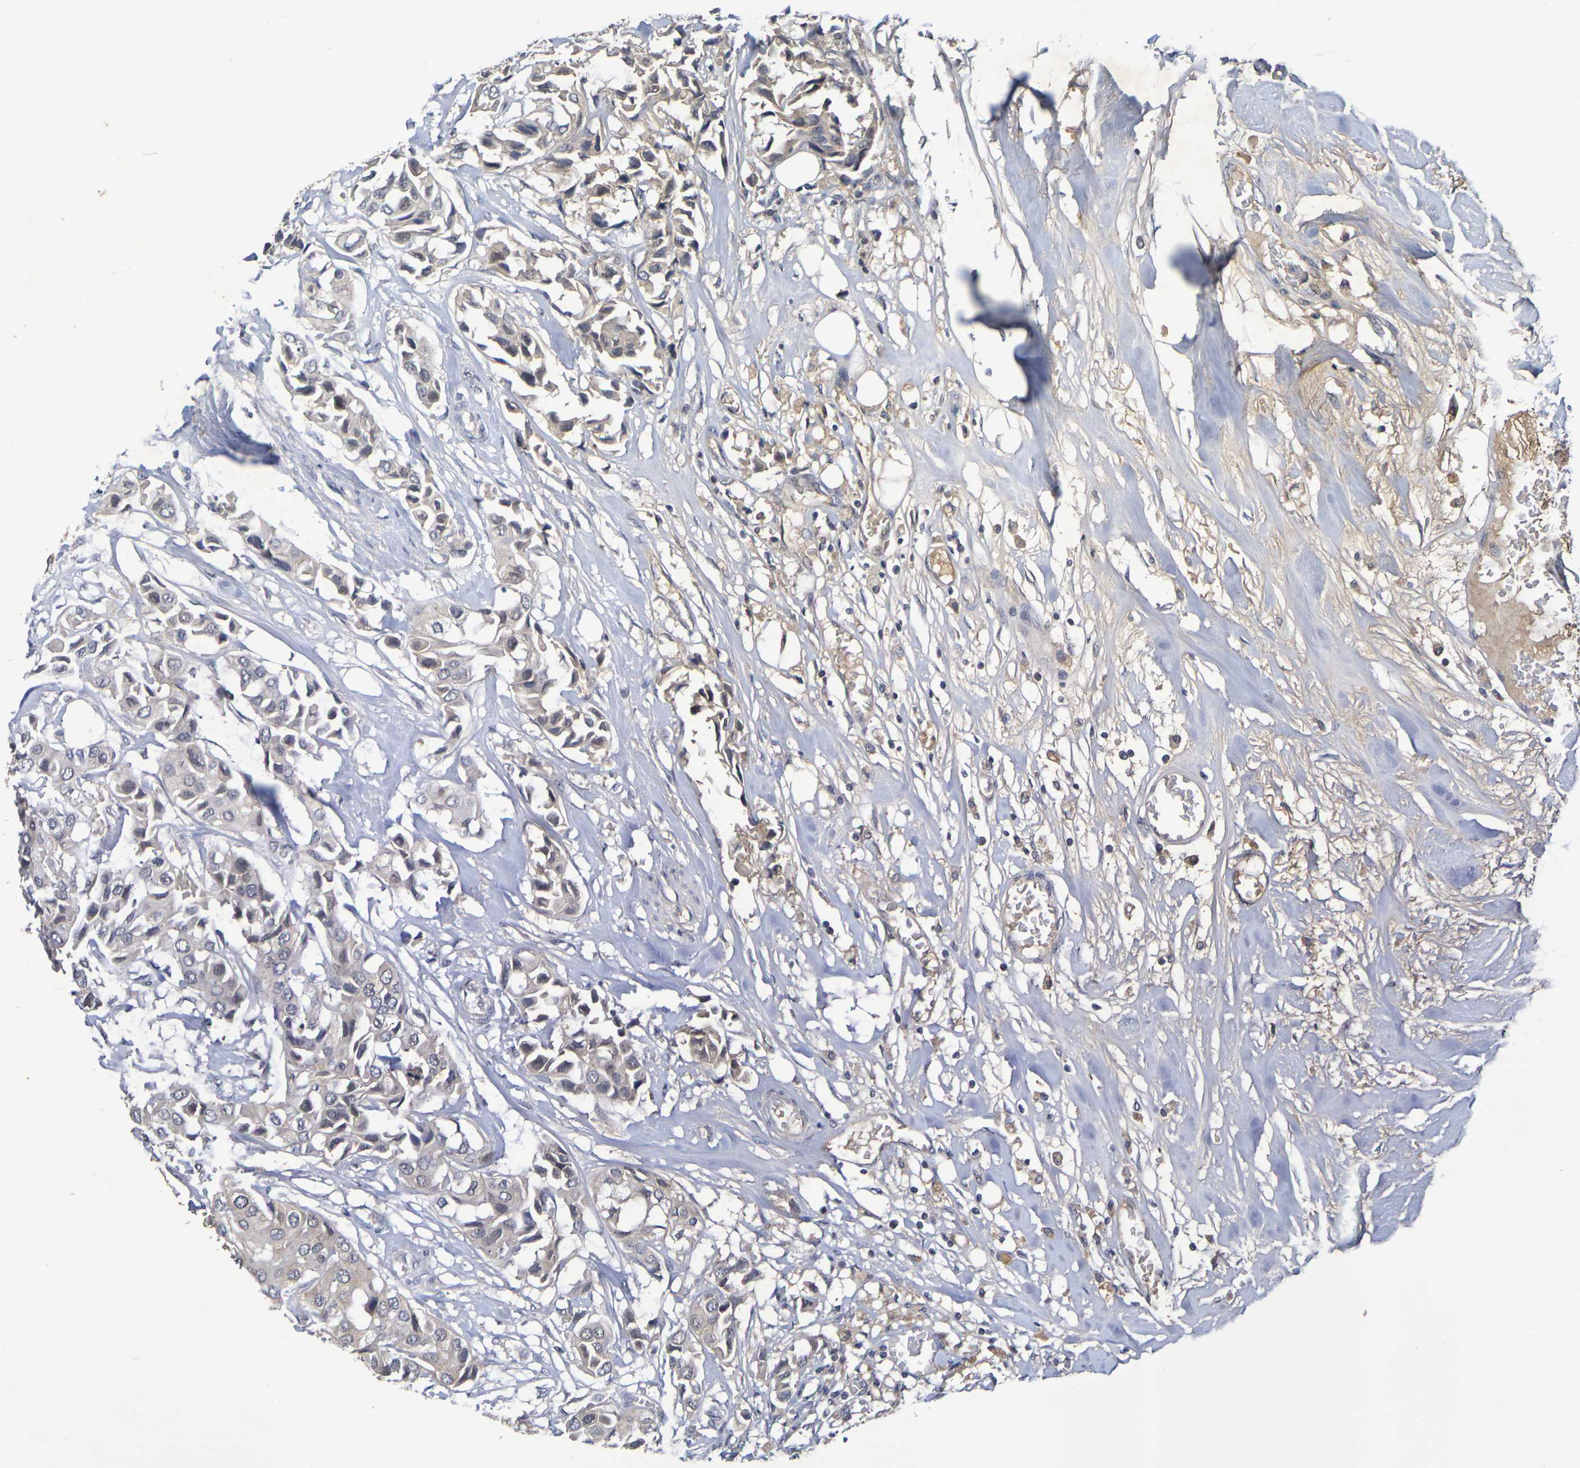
{"staining": {"intensity": "moderate", "quantity": "25%-75%", "location": "cytoplasmic/membranous,nuclear"}, "tissue": "breast cancer", "cell_type": "Tumor cells", "image_type": "cancer", "snomed": [{"axis": "morphology", "description": "Duct carcinoma"}, {"axis": "topography", "description": "Breast"}], "caption": "Brown immunohistochemical staining in invasive ductal carcinoma (breast) shows moderate cytoplasmic/membranous and nuclear expression in about 25%-75% of tumor cells. (Stains: DAB (3,3'-diaminobenzidine) in brown, nuclei in blue, Microscopy: brightfield microscopy at high magnification).", "gene": "TERF2", "patient": {"sex": "female", "age": 80}}